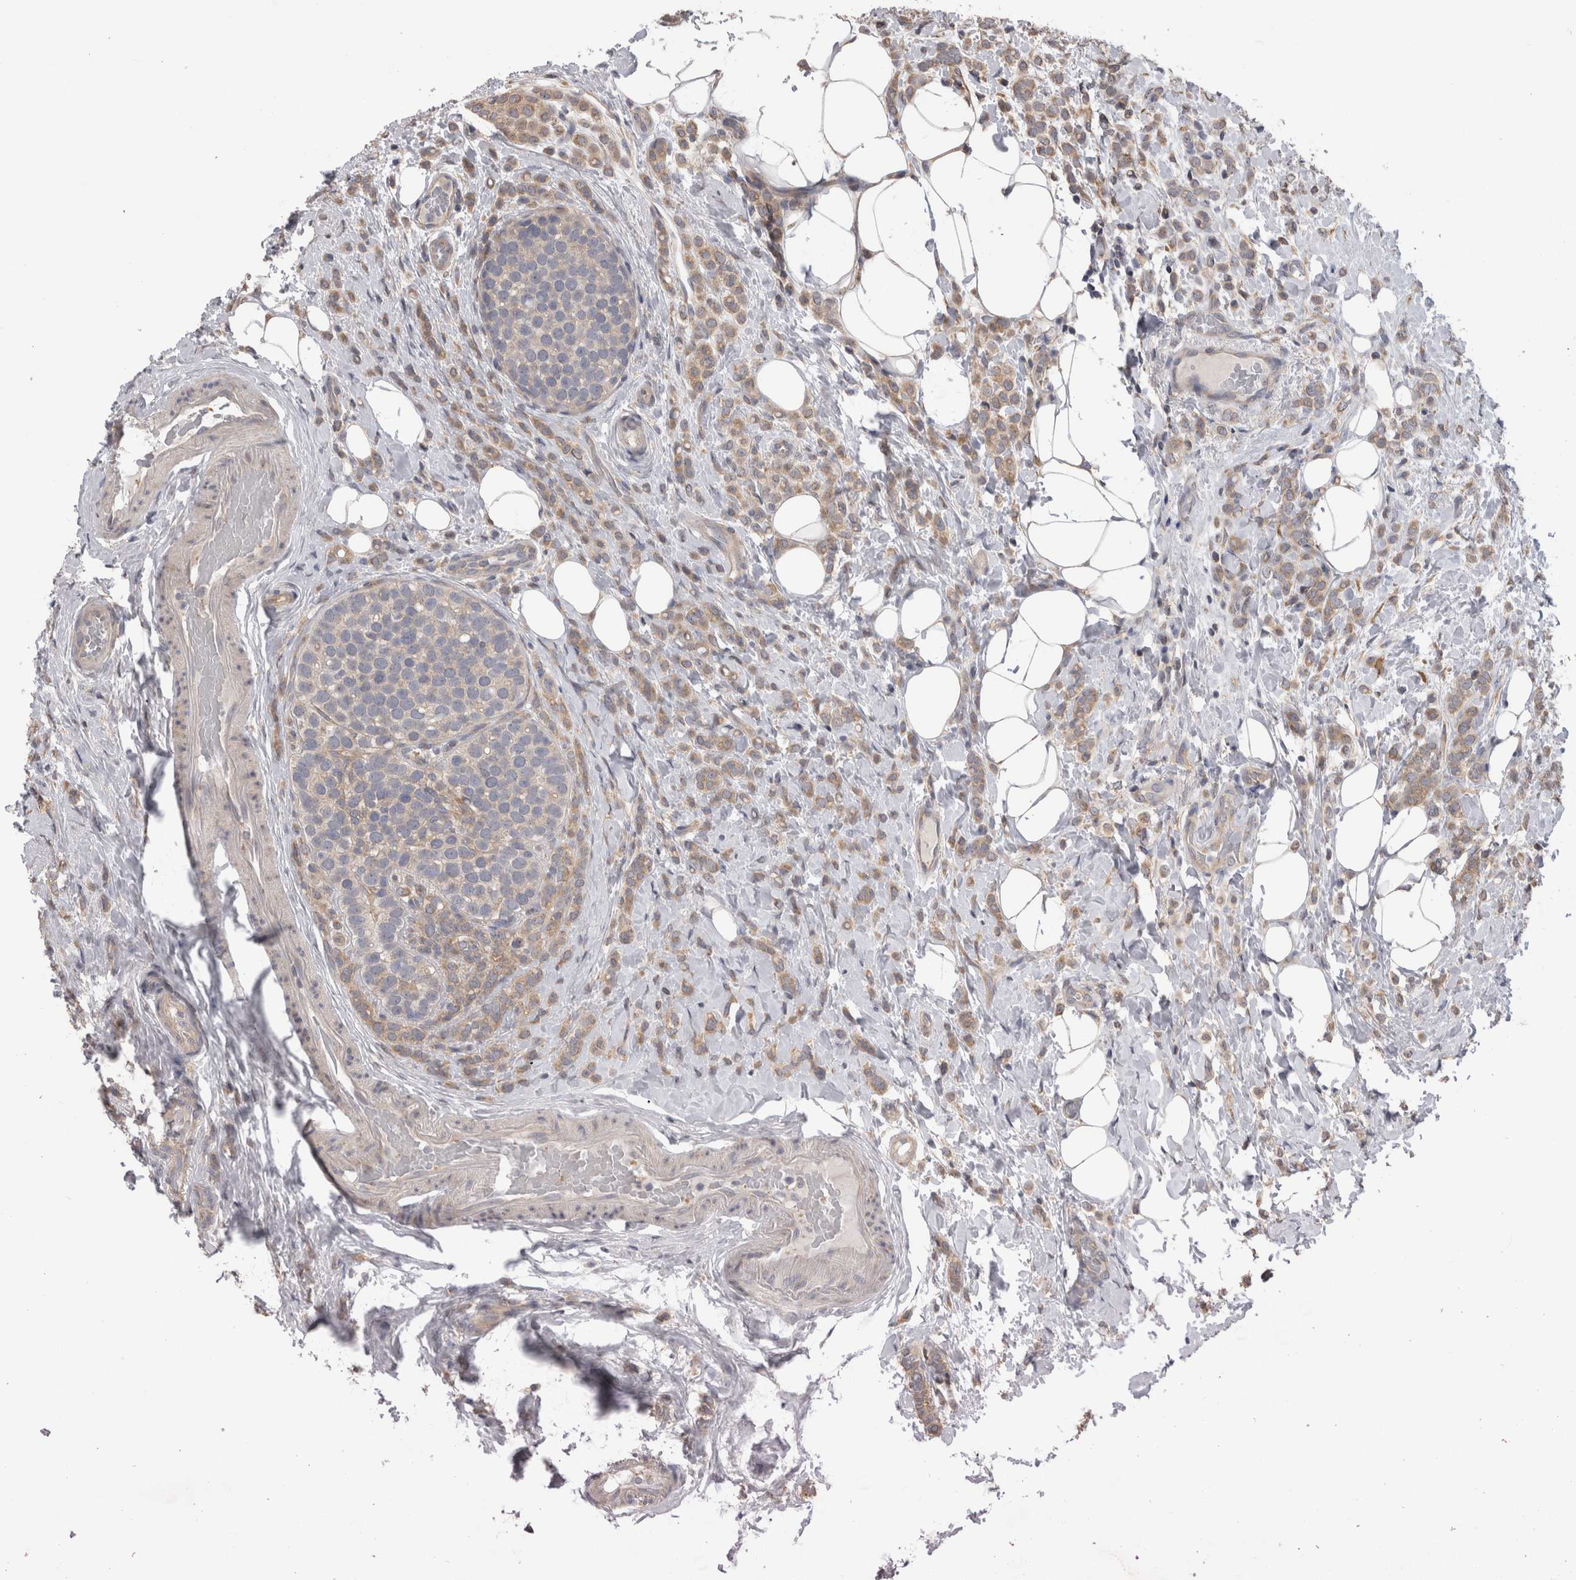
{"staining": {"intensity": "weak", "quantity": "25%-75%", "location": "cytoplasmic/membranous"}, "tissue": "breast cancer", "cell_type": "Tumor cells", "image_type": "cancer", "snomed": [{"axis": "morphology", "description": "Lobular carcinoma"}, {"axis": "topography", "description": "Breast"}], "caption": "IHC (DAB (3,3'-diaminobenzidine)) staining of breast cancer (lobular carcinoma) exhibits weak cytoplasmic/membranous protein expression in approximately 25%-75% of tumor cells. Nuclei are stained in blue.", "gene": "ARHGAP29", "patient": {"sex": "female", "age": 50}}